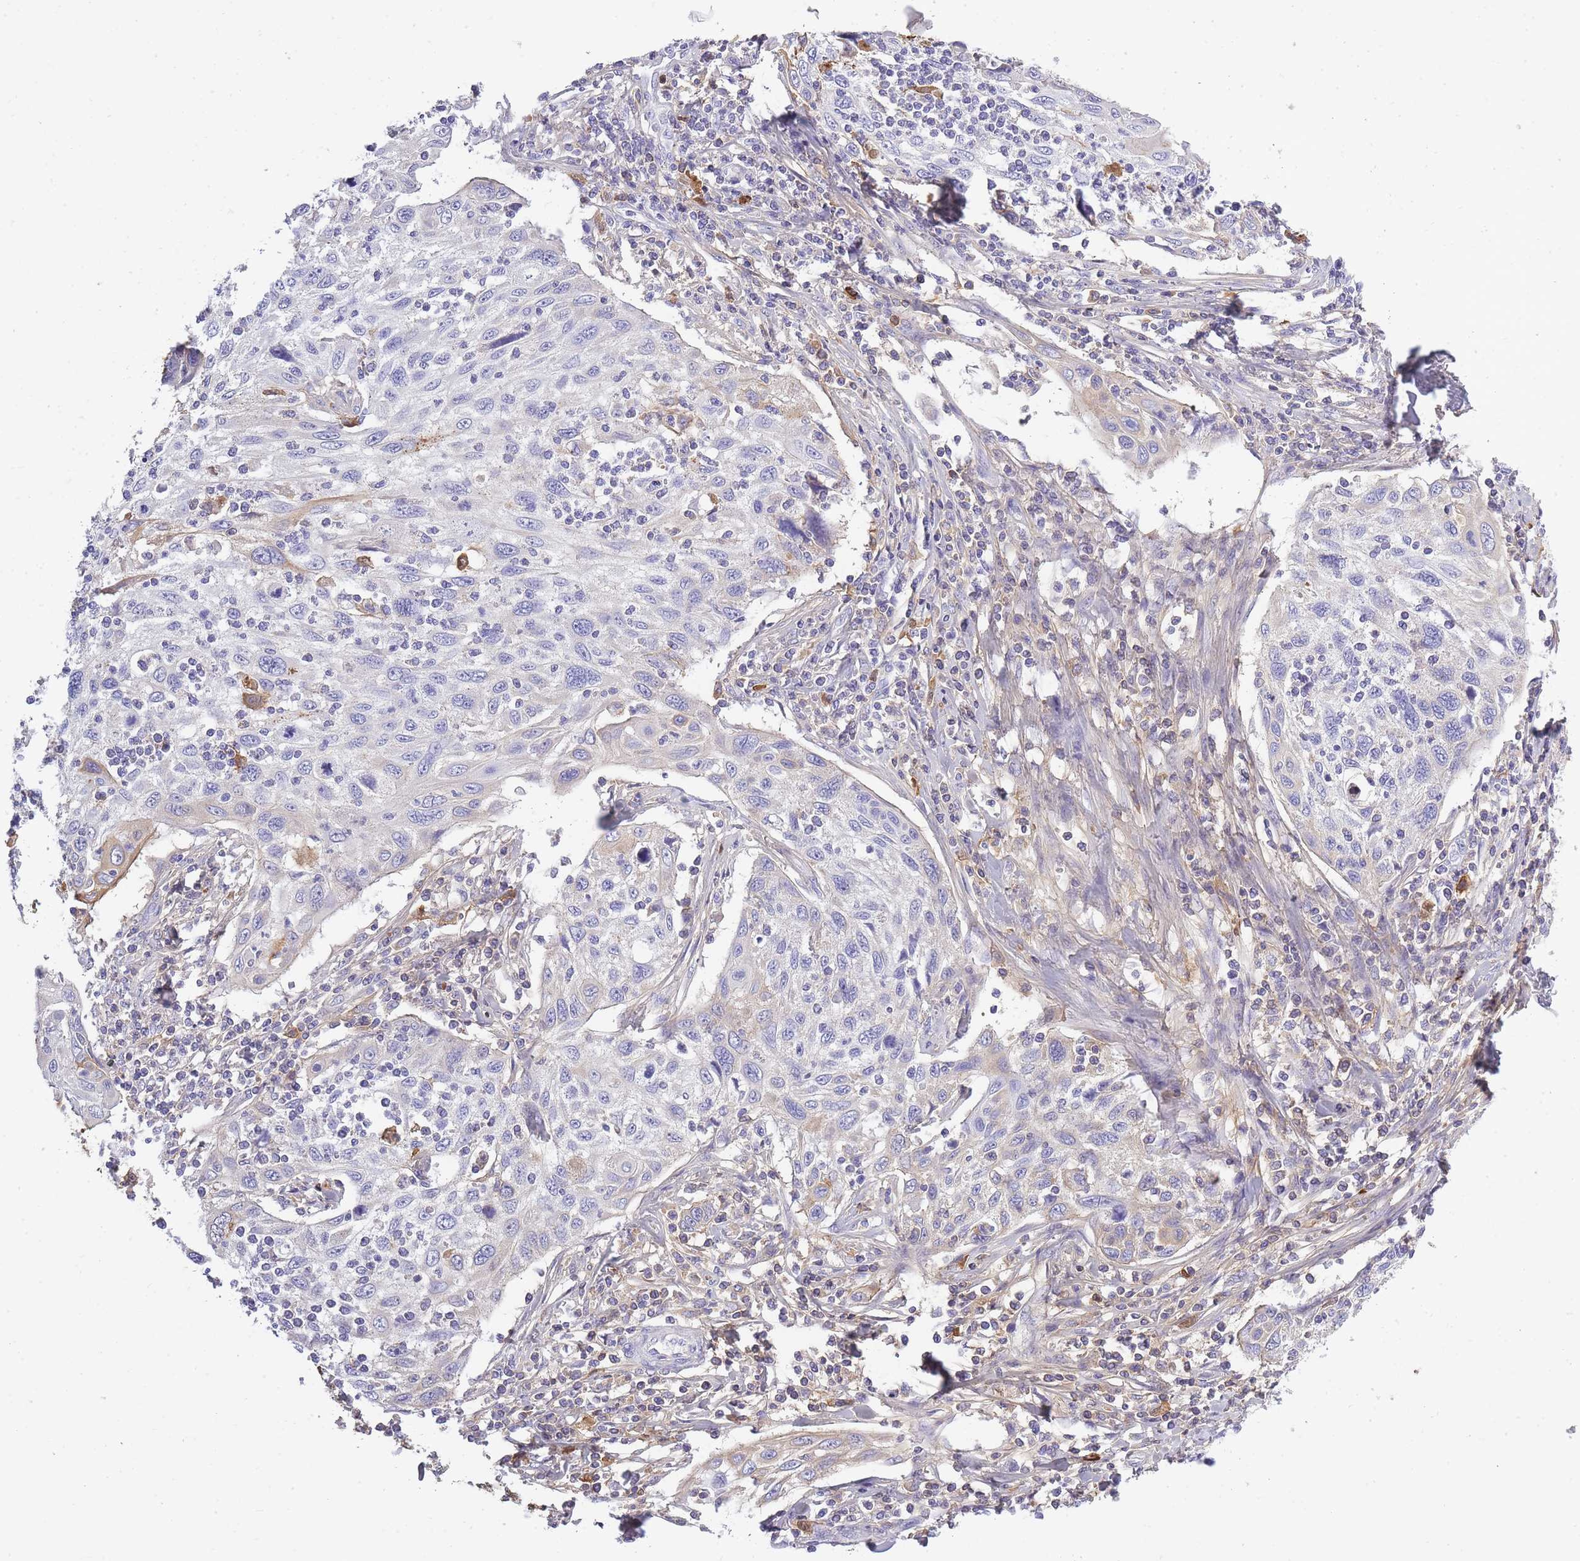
{"staining": {"intensity": "negative", "quantity": "none", "location": "none"}, "tissue": "cervical cancer", "cell_type": "Tumor cells", "image_type": "cancer", "snomed": [{"axis": "morphology", "description": "Squamous cell carcinoma, NOS"}, {"axis": "topography", "description": "Cervix"}], "caption": "Immunohistochemistry of human cervical squamous cell carcinoma reveals no expression in tumor cells. Brightfield microscopy of IHC stained with DAB (3,3'-diaminobenzidine) (brown) and hematoxylin (blue), captured at high magnification.", "gene": "IGKV1D-42", "patient": {"sex": "female", "age": 70}}